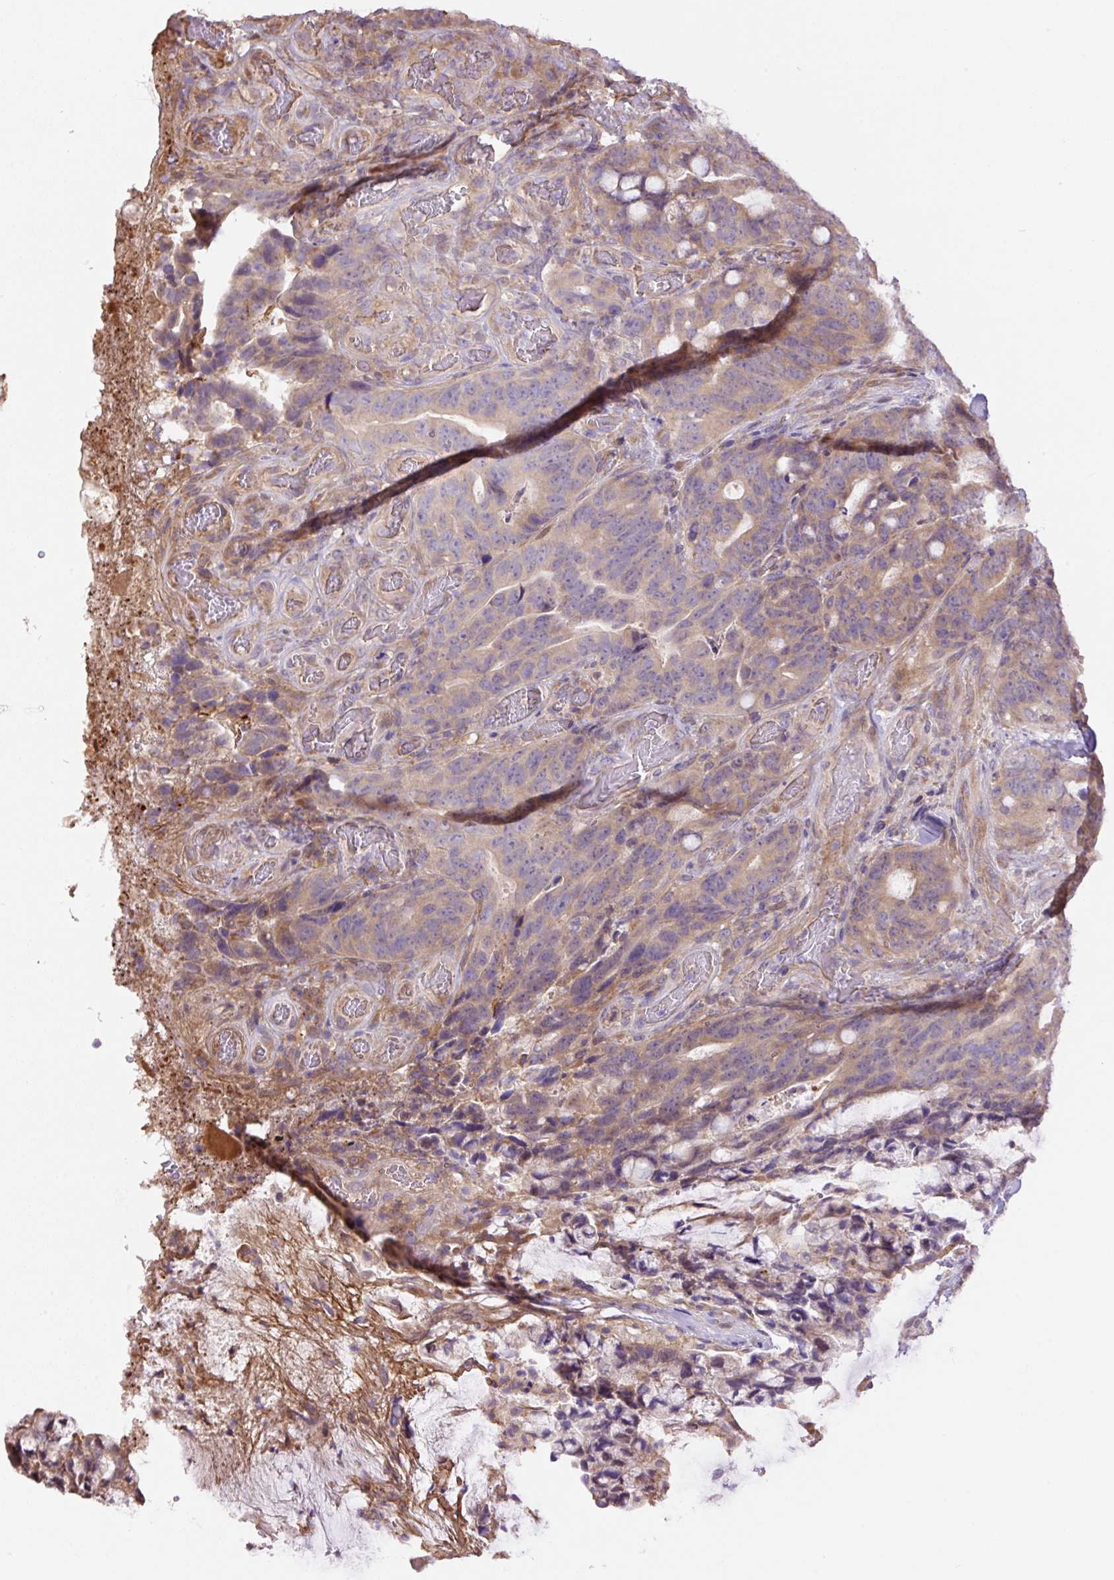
{"staining": {"intensity": "moderate", "quantity": ">75%", "location": "cytoplasmic/membranous"}, "tissue": "colorectal cancer", "cell_type": "Tumor cells", "image_type": "cancer", "snomed": [{"axis": "morphology", "description": "Adenocarcinoma, NOS"}, {"axis": "topography", "description": "Colon"}], "caption": "Protein expression analysis of human colorectal cancer (adenocarcinoma) reveals moderate cytoplasmic/membranous expression in about >75% of tumor cells.", "gene": "PPME1", "patient": {"sex": "female", "age": 82}}